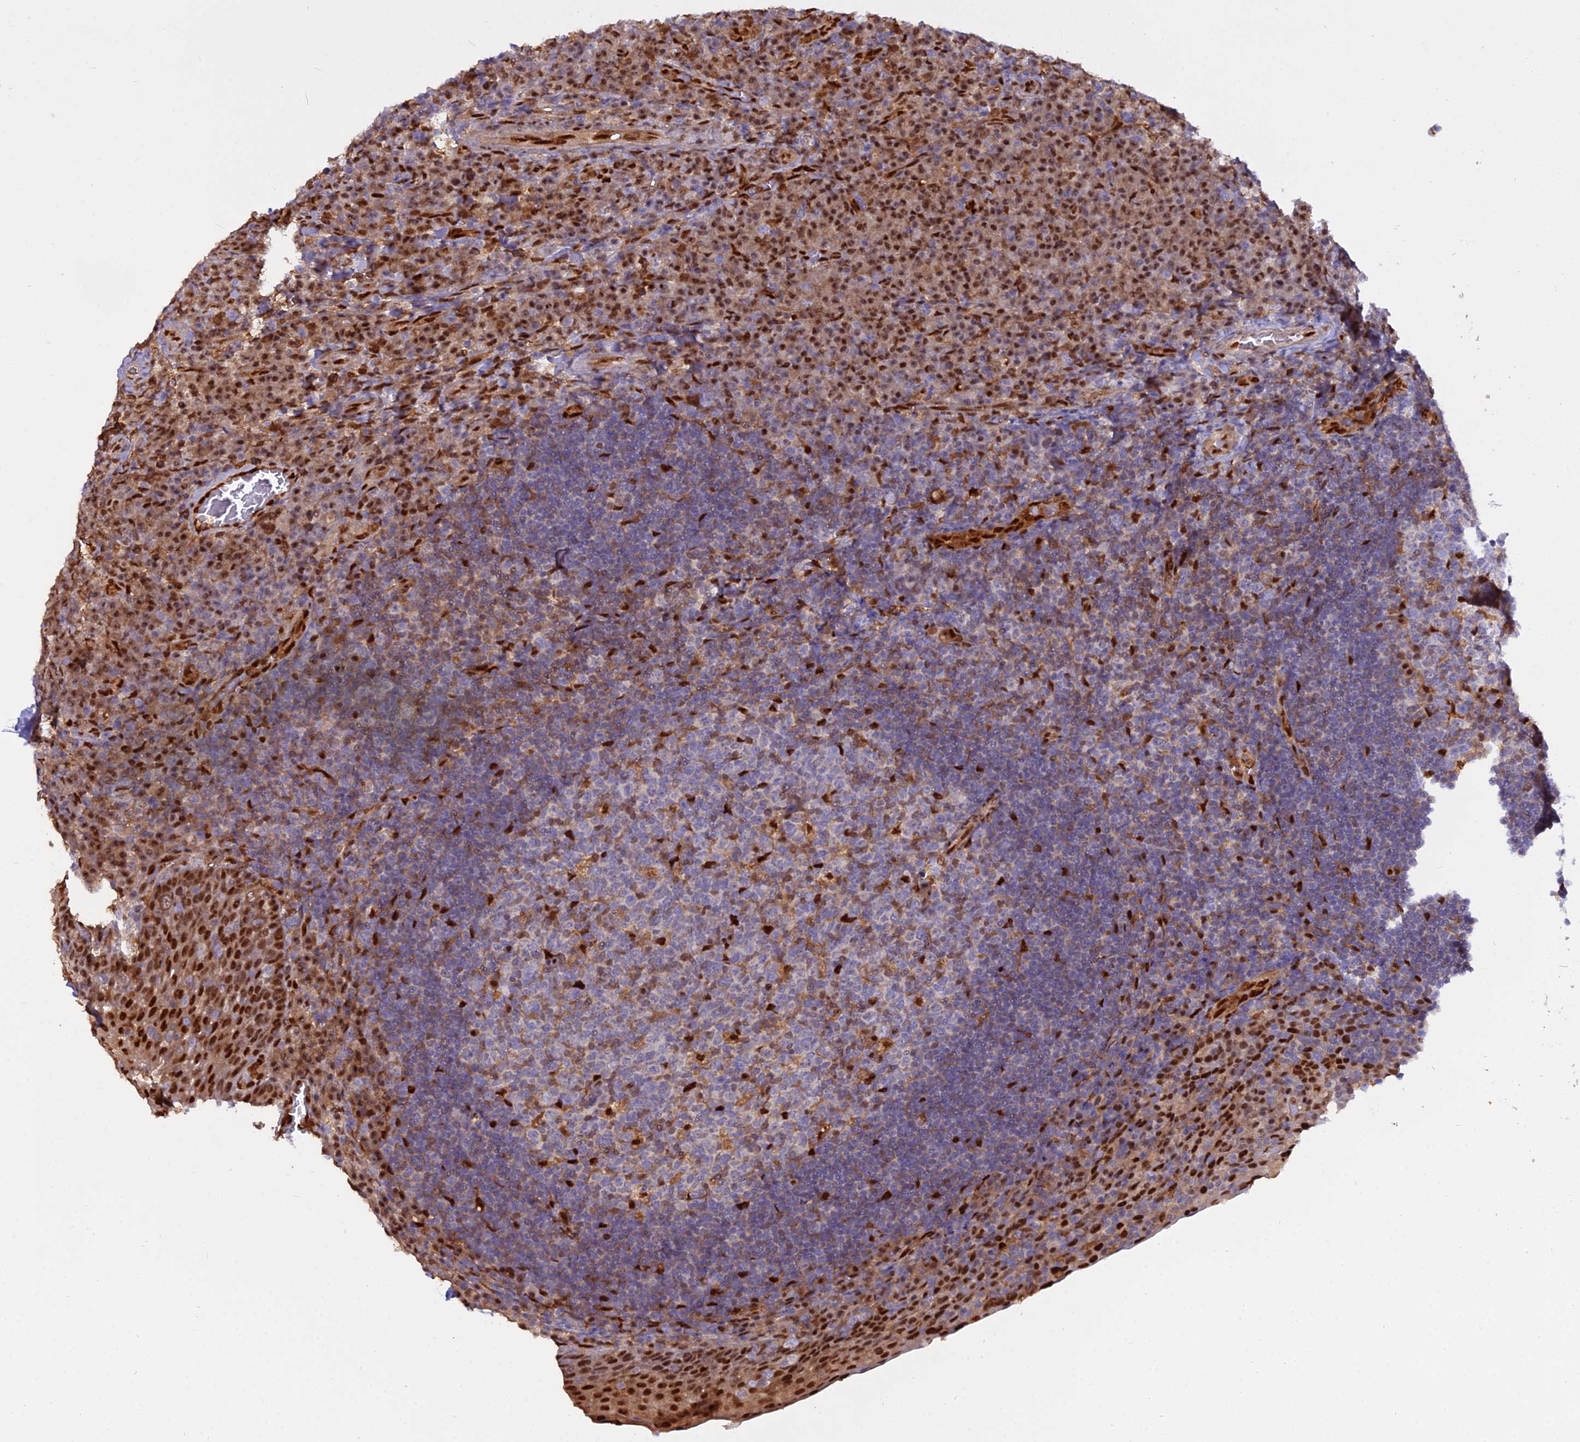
{"staining": {"intensity": "strong", "quantity": "<25%", "location": "cytoplasmic/membranous,nuclear"}, "tissue": "tonsil", "cell_type": "Germinal center cells", "image_type": "normal", "snomed": [{"axis": "morphology", "description": "Normal tissue, NOS"}, {"axis": "topography", "description": "Tonsil"}], "caption": "Tonsil stained for a protein (brown) shows strong cytoplasmic/membranous,nuclear positive staining in about <25% of germinal center cells.", "gene": "NPEPL1", "patient": {"sex": "male", "age": 17}}